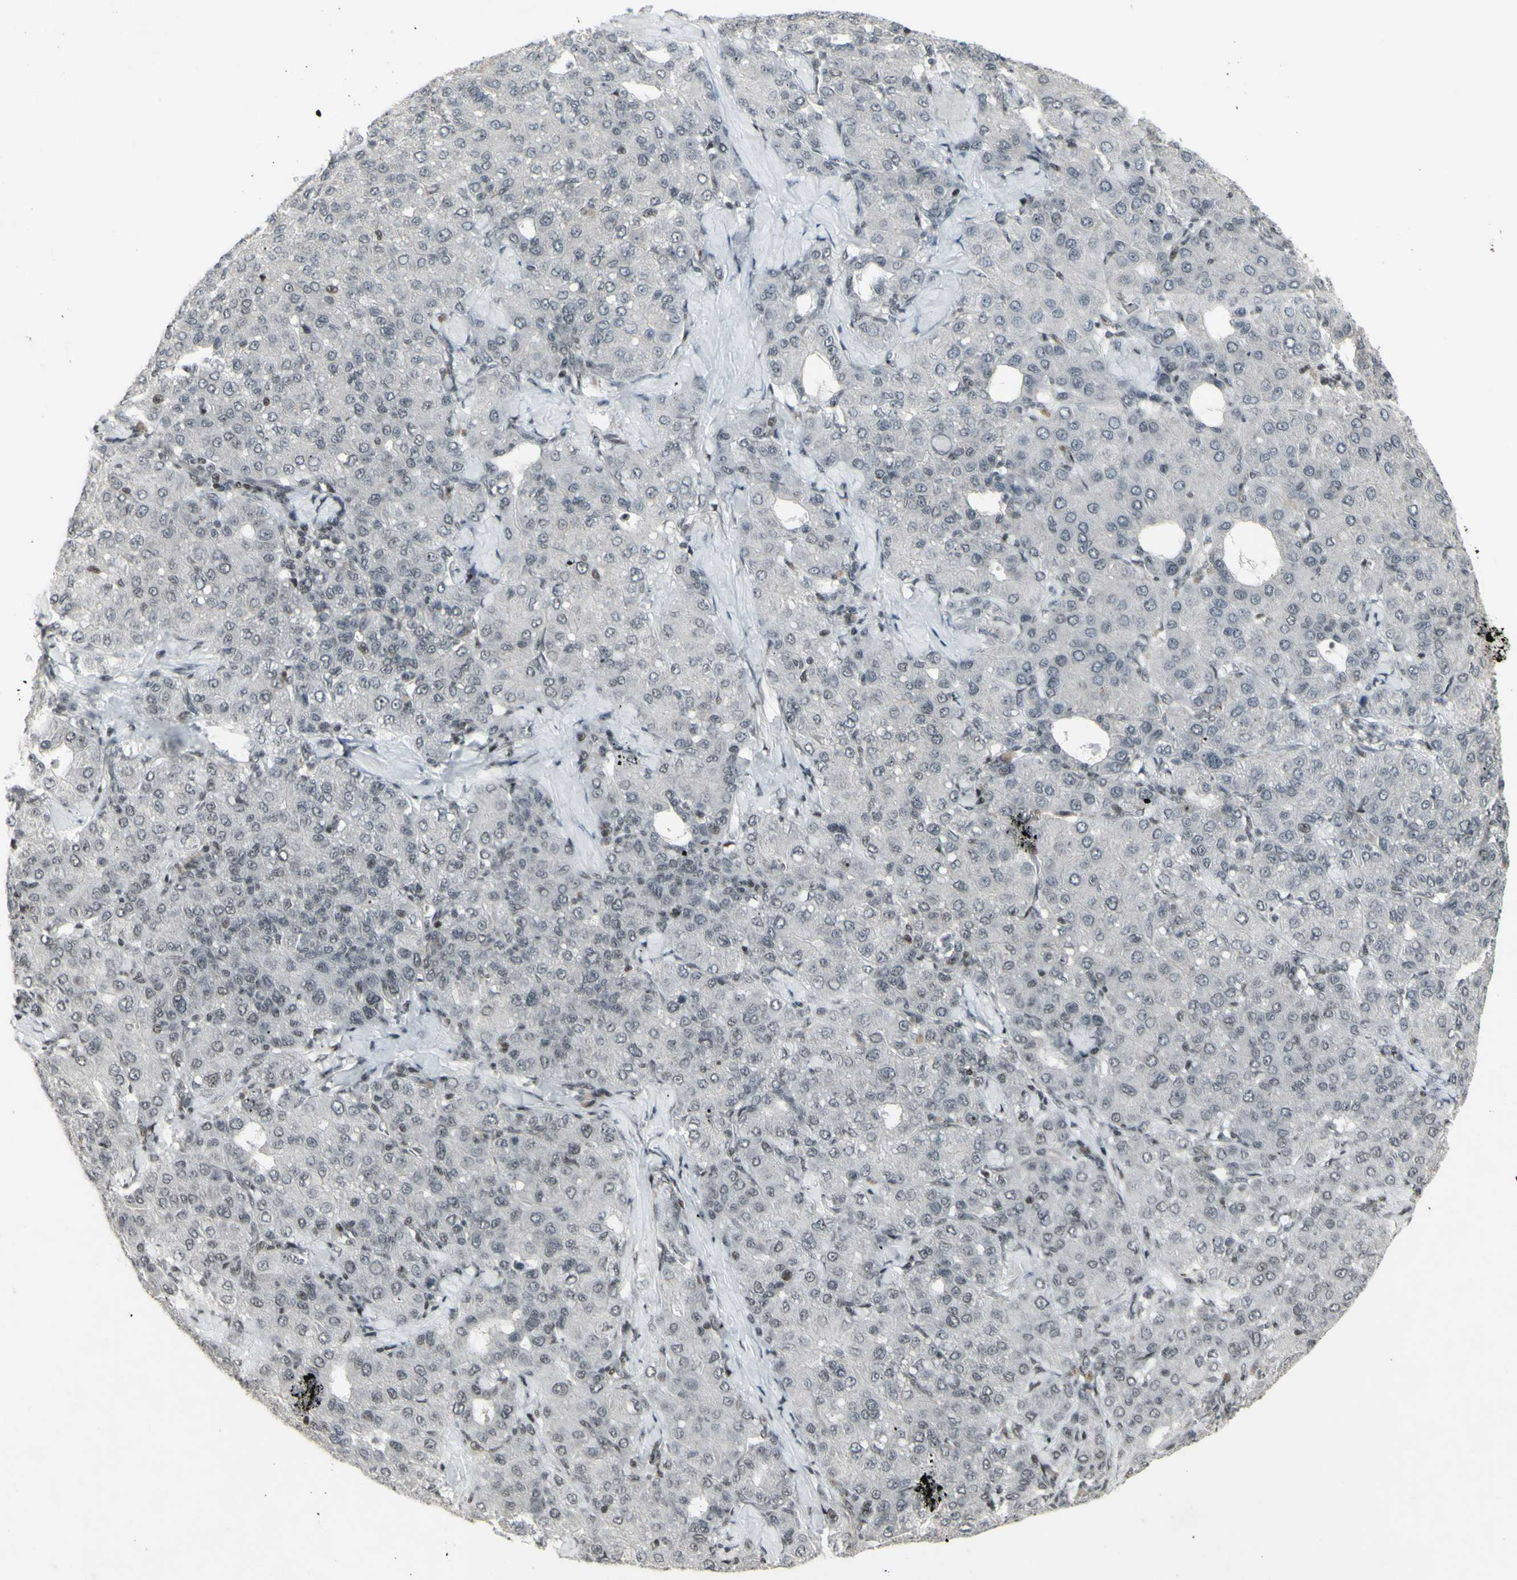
{"staining": {"intensity": "moderate", "quantity": "<25%", "location": "nuclear"}, "tissue": "liver cancer", "cell_type": "Tumor cells", "image_type": "cancer", "snomed": [{"axis": "morphology", "description": "Carcinoma, Hepatocellular, NOS"}, {"axis": "topography", "description": "Liver"}], "caption": "The photomicrograph demonstrates immunohistochemical staining of liver hepatocellular carcinoma. There is moderate nuclear positivity is appreciated in approximately <25% of tumor cells.", "gene": "SUPT6H", "patient": {"sex": "male", "age": 65}}